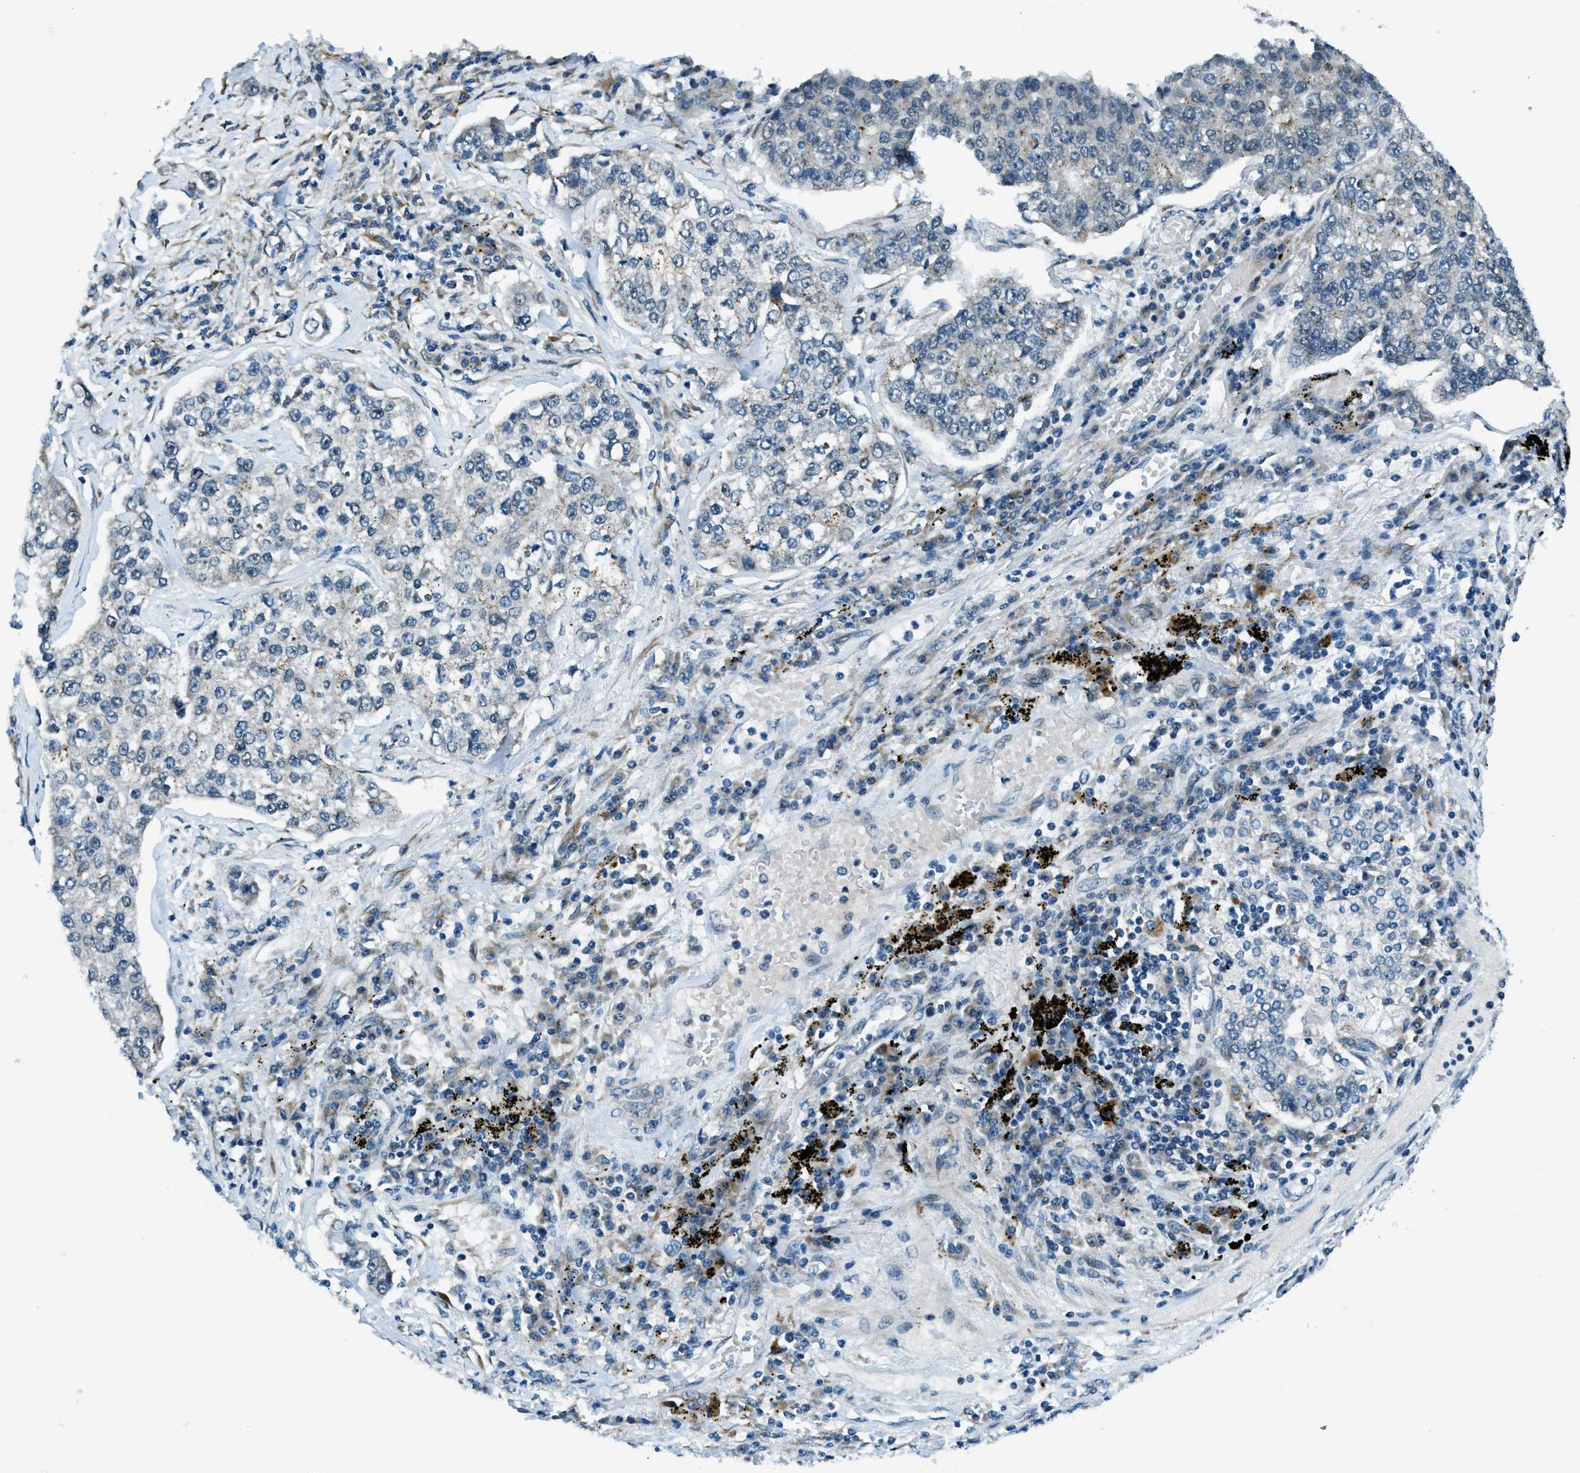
{"staining": {"intensity": "negative", "quantity": "none", "location": "none"}, "tissue": "lung cancer", "cell_type": "Tumor cells", "image_type": "cancer", "snomed": [{"axis": "morphology", "description": "Adenocarcinoma, NOS"}, {"axis": "topography", "description": "Lung"}], "caption": "Tumor cells show no significant protein expression in lung cancer (adenocarcinoma).", "gene": "GINM1", "patient": {"sex": "male", "age": 49}}